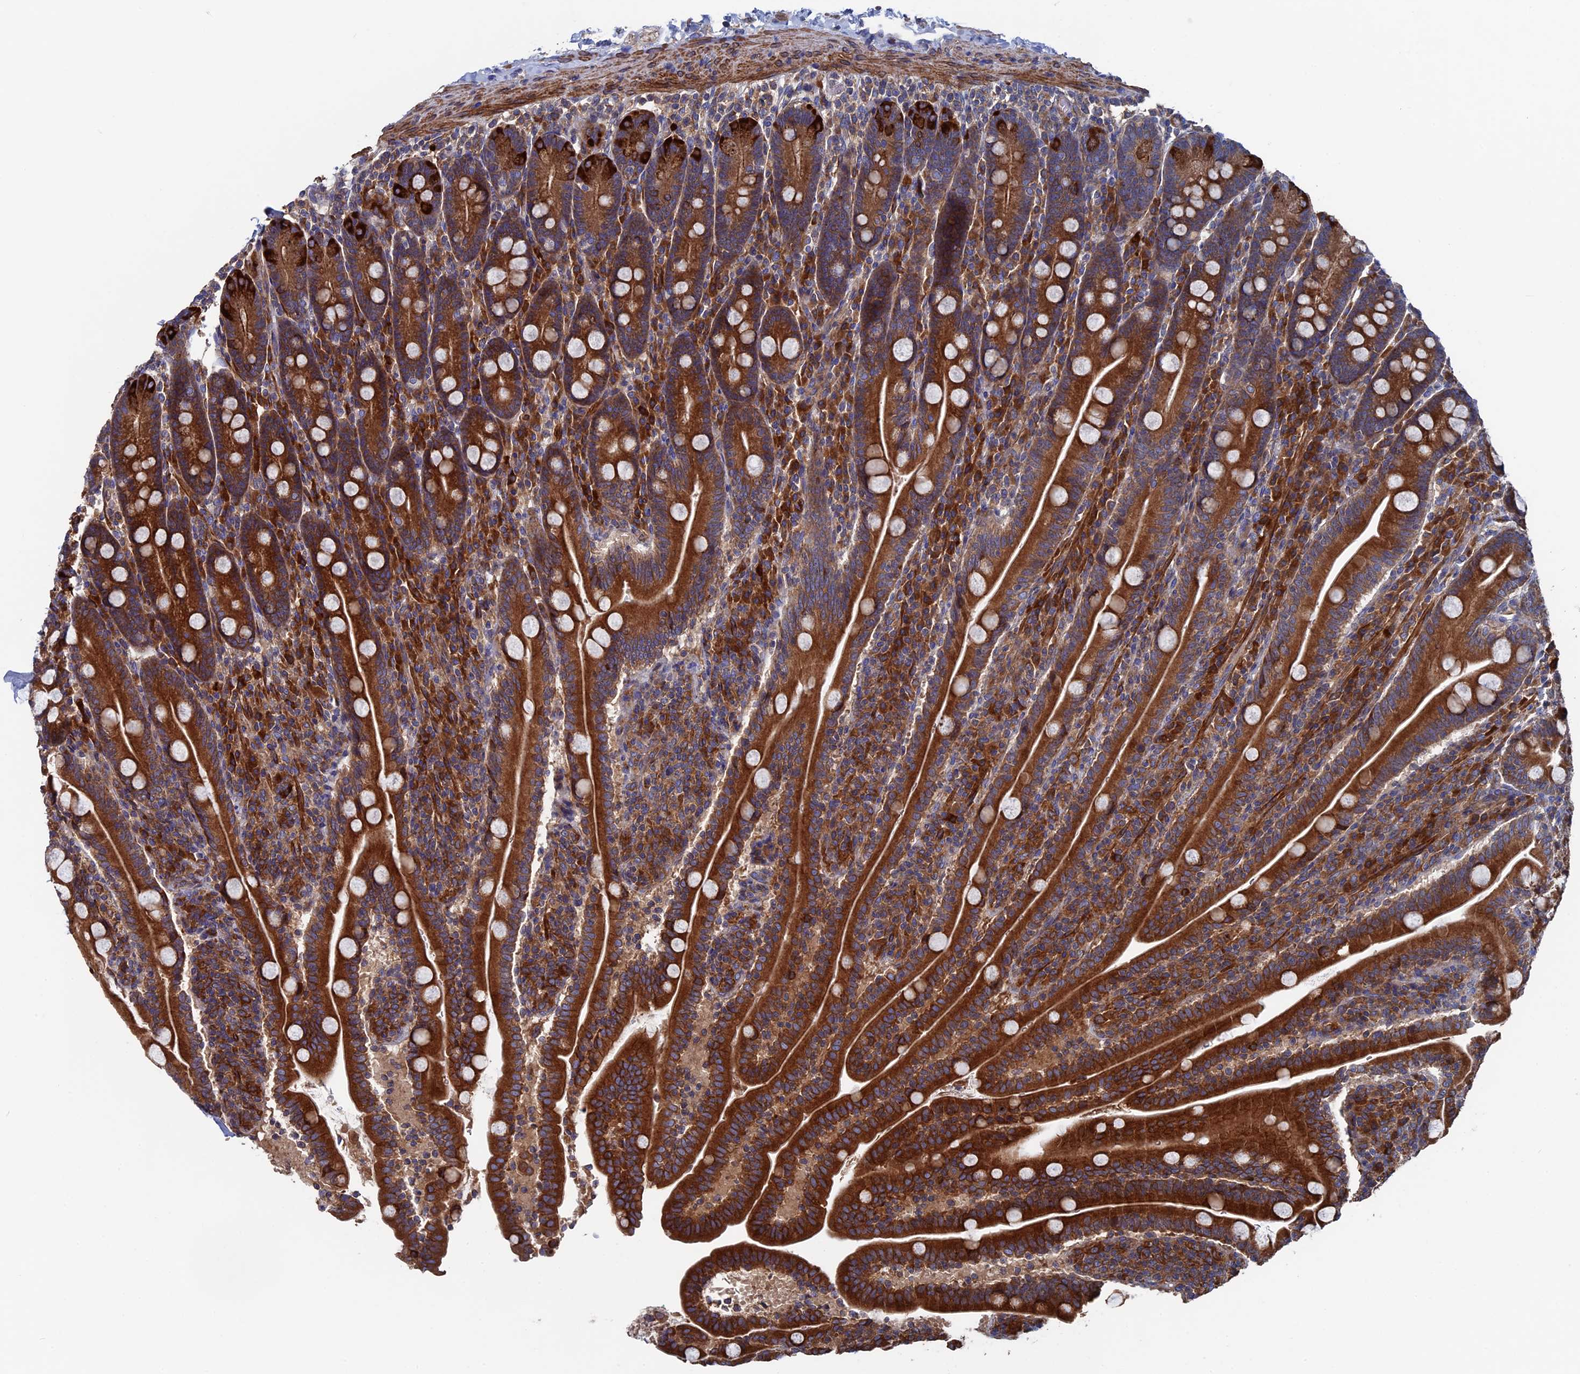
{"staining": {"intensity": "strong", "quantity": ">75%", "location": "cytoplasmic/membranous"}, "tissue": "duodenum", "cell_type": "Glandular cells", "image_type": "normal", "snomed": [{"axis": "morphology", "description": "Normal tissue, NOS"}, {"axis": "topography", "description": "Duodenum"}], "caption": "Immunohistochemical staining of normal duodenum shows >75% levels of strong cytoplasmic/membranous protein expression in approximately >75% of glandular cells.", "gene": "DNAJC3", "patient": {"sex": "male", "age": 35}}